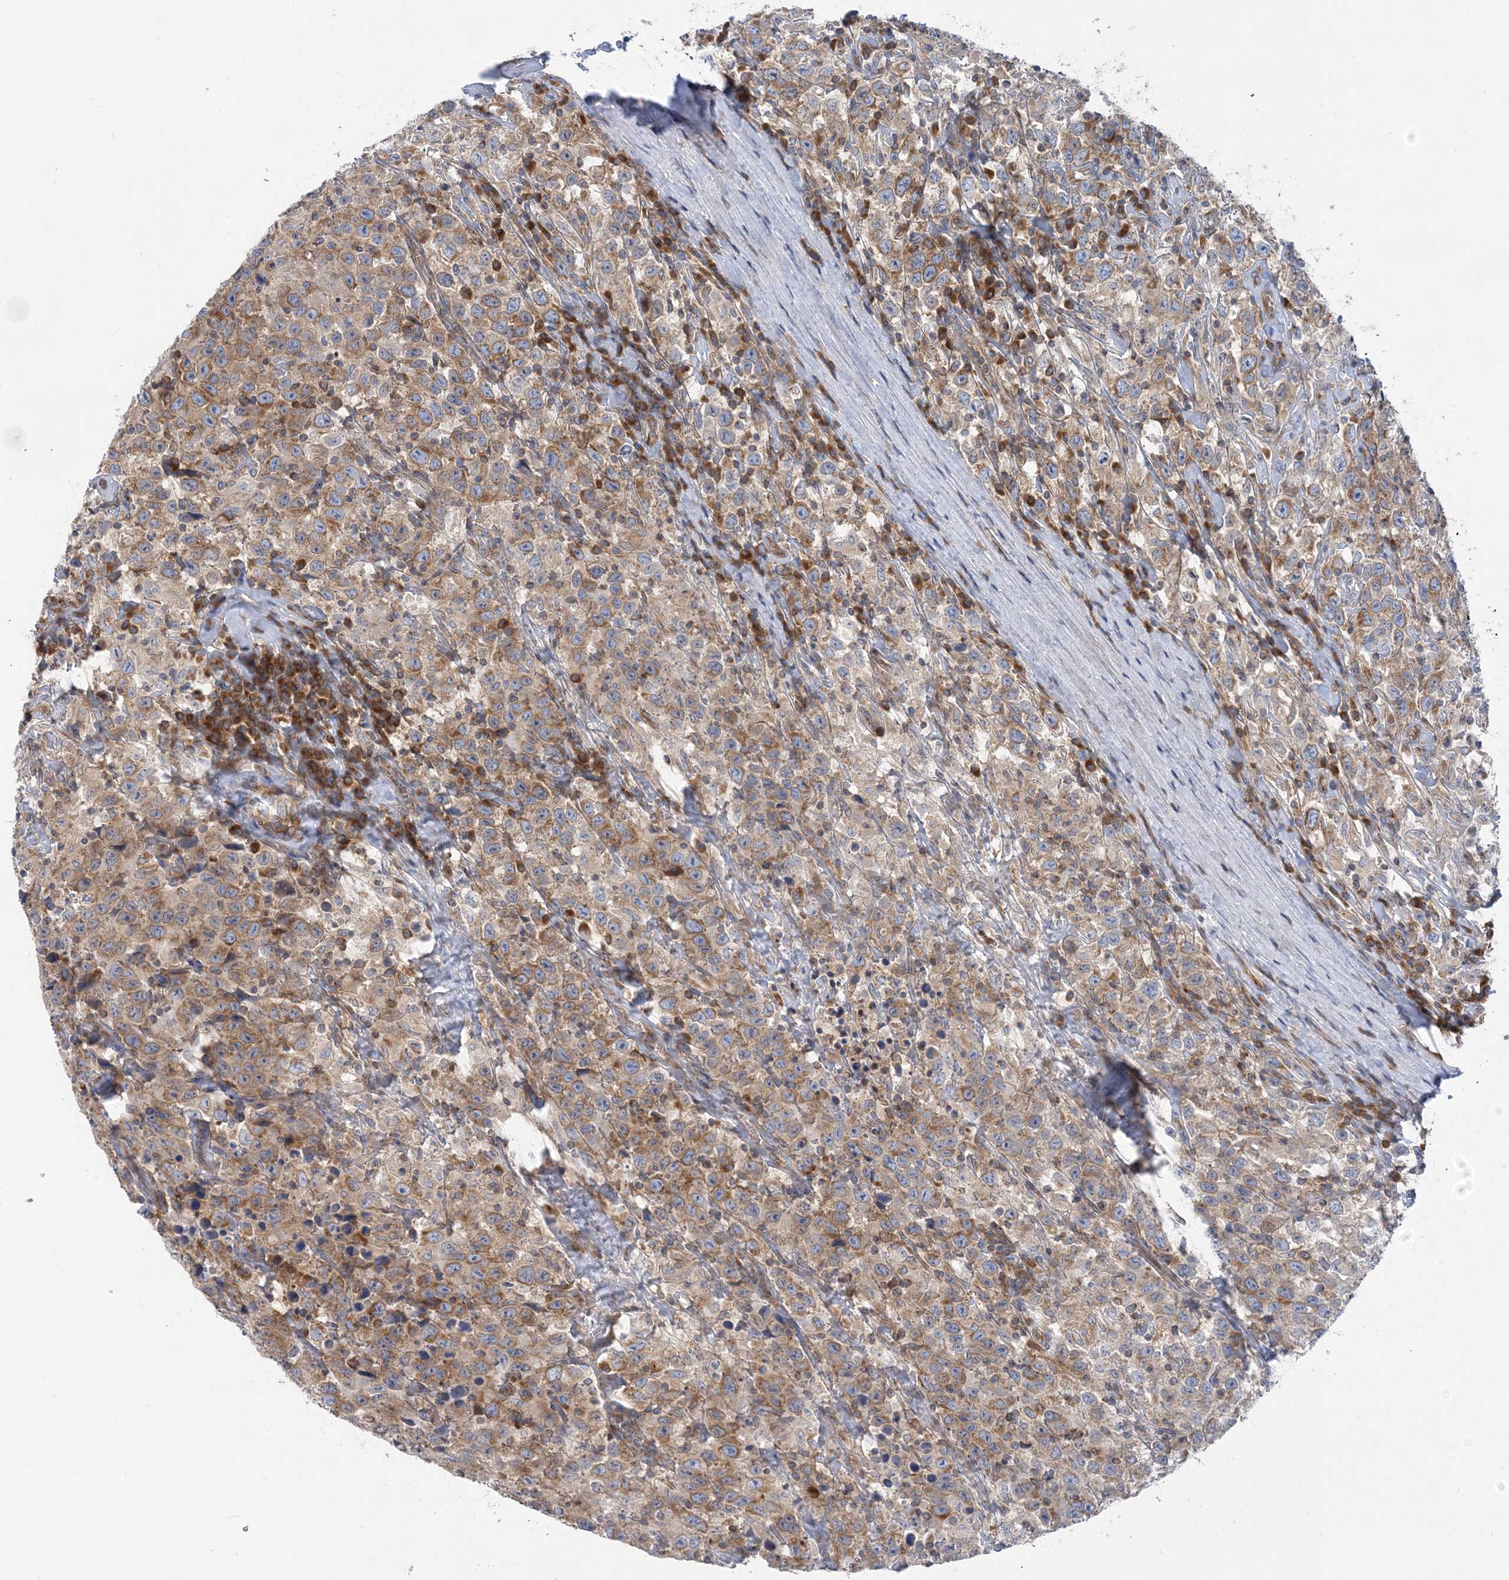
{"staining": {"intensity": "moderate", "quantity": ">75%", "location": "cytoplasmic/membranous"}, "tissue": "testis cancer", "cell_type": "Tumor cells", "image_type": "cancer", "snomed": [{"axis": "morphology", "description": "Seminoma, NOS"}, {"axis": "topography", "description": "Testis"}], "caption": "This micrograph reveals immunohistochemistry (IHC) staining of human seminoma (testis), with medium moderate cytoplasmic/membranous expression in about >75% of tumor cells.", "gene": "FAM114A2", "patient": {"sex": "male", "age": 41}}